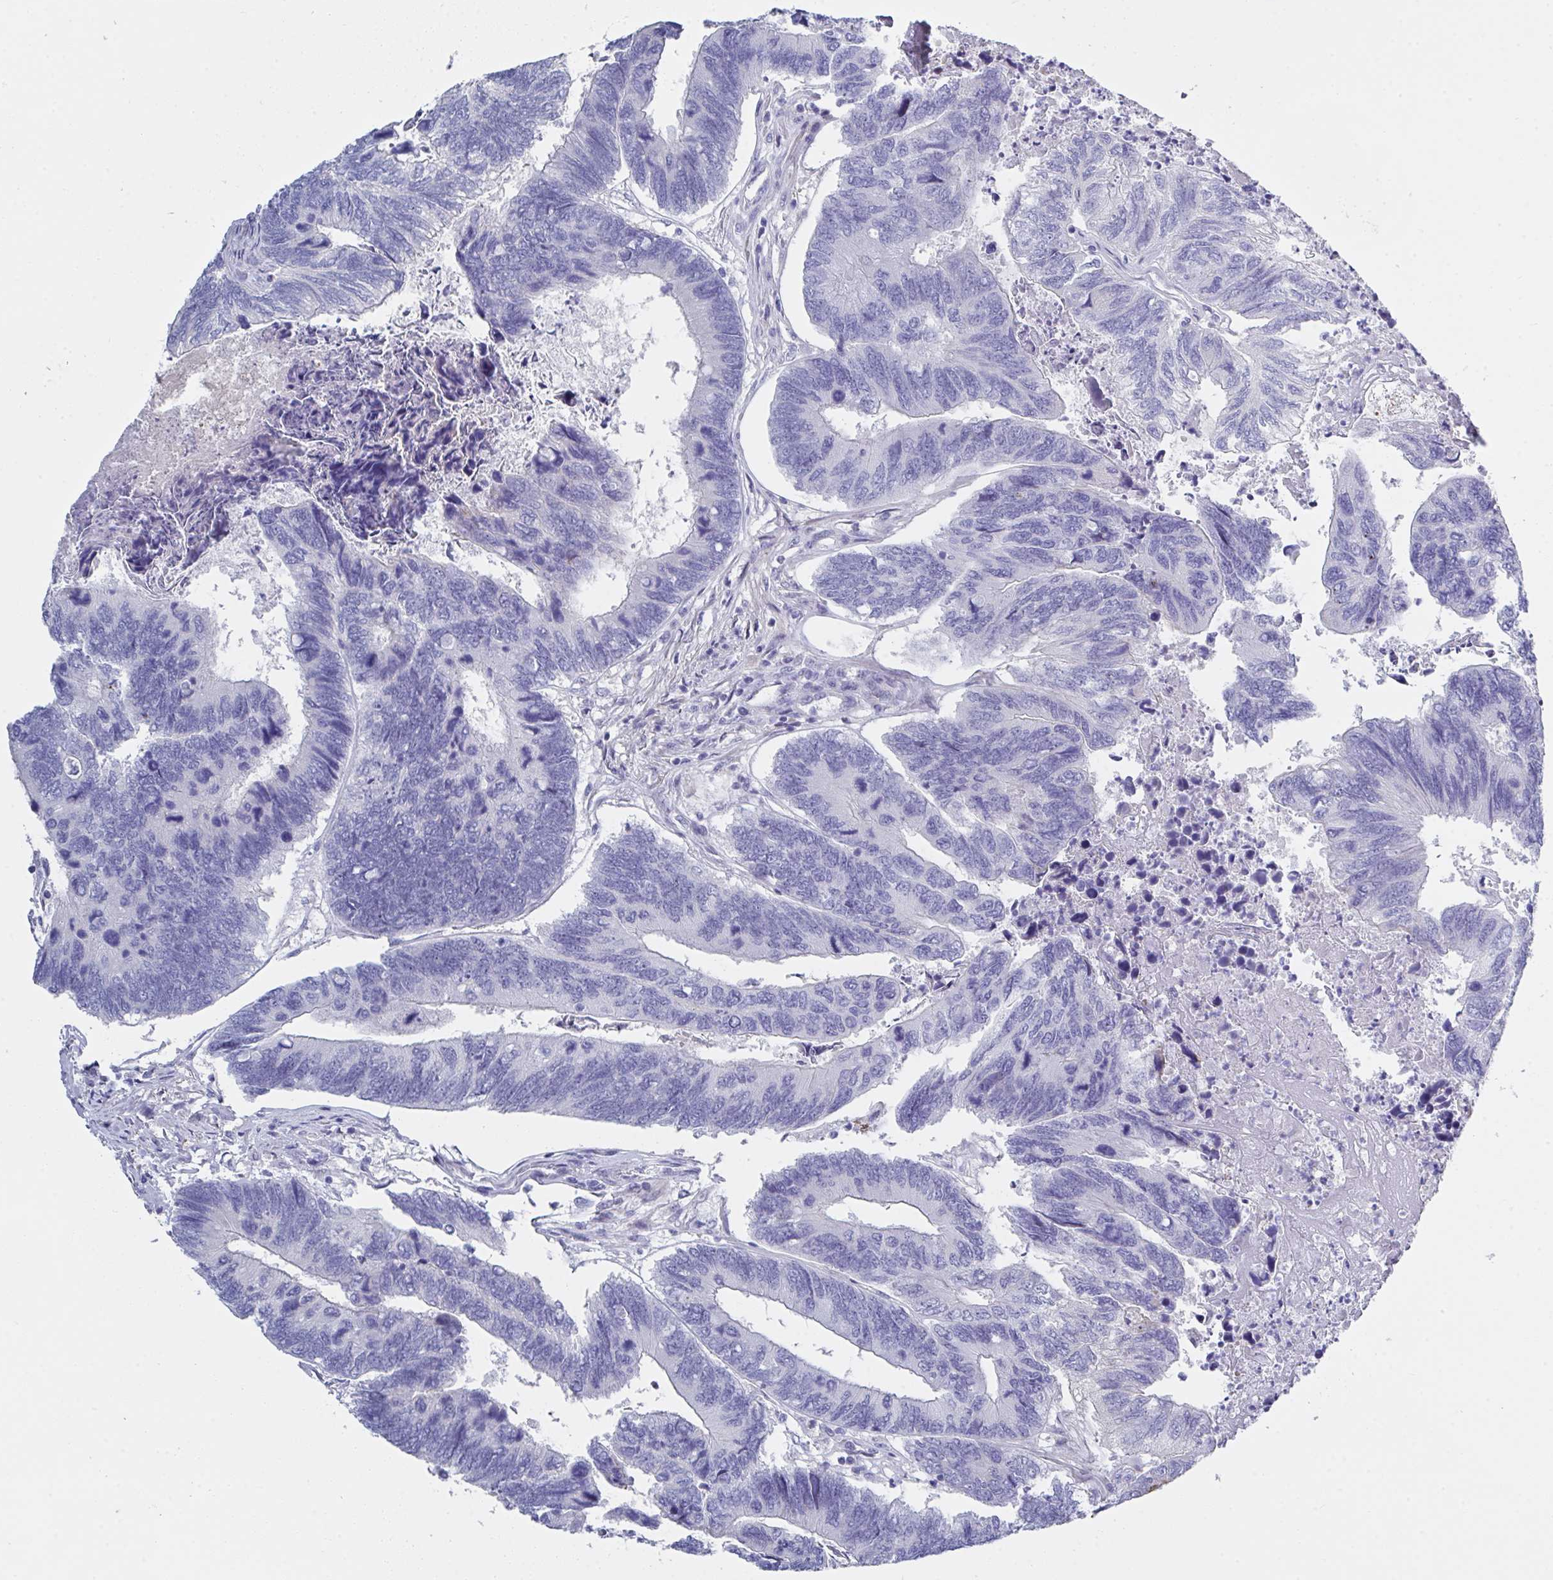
{"staining": {"intensity": "negative", "quantity": "none", "location": "none"}, "tissue": "colorectal cancer", "cell_type": "Tumor cells", "image_type": "cancer", "snomed": [{"axis": "morphology", "description": "Adenocarcinoma, NOS"}, {"axis": "topography", "description": "Colon"}], "caption": "Colorectal adenocarcinoma was stained to show a protein in brown. There is no significant staining in tumor cells.", "gene": "FBXO47", "patient": {"sex": "female", "age": 67}}